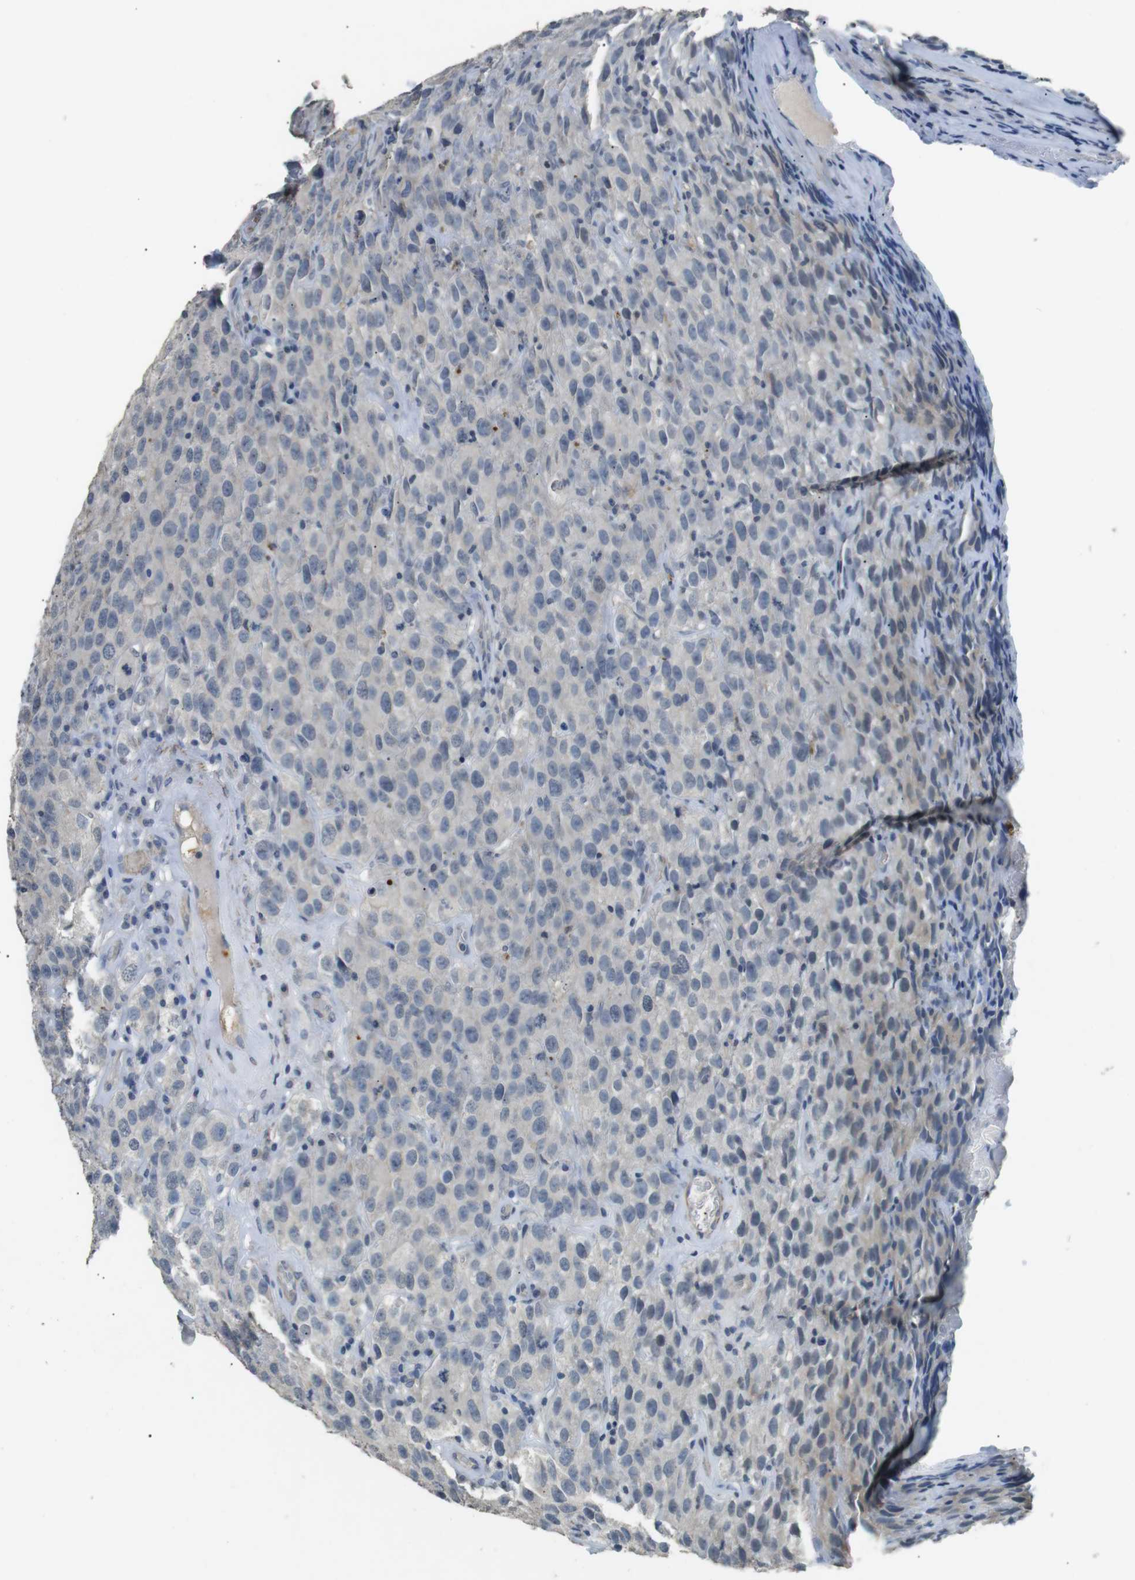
{"staining": {"intensity": "negative", "quantity": "none", "location": "none"}, "tissue": "testis cancer", "cell_type": "Tumor cells", "image_type": "cancer", "snomed": [{"axis": "morphology", "description": "Seminoma, NOS"}, {"axis": "topography", "description": "Testis"}], "caption": "Histopathology image shows no protein staining in tumor cells of seminoma (testis) tissue.", "gene": "GZMM", "patient": {"sex": "male", "age": 52}}